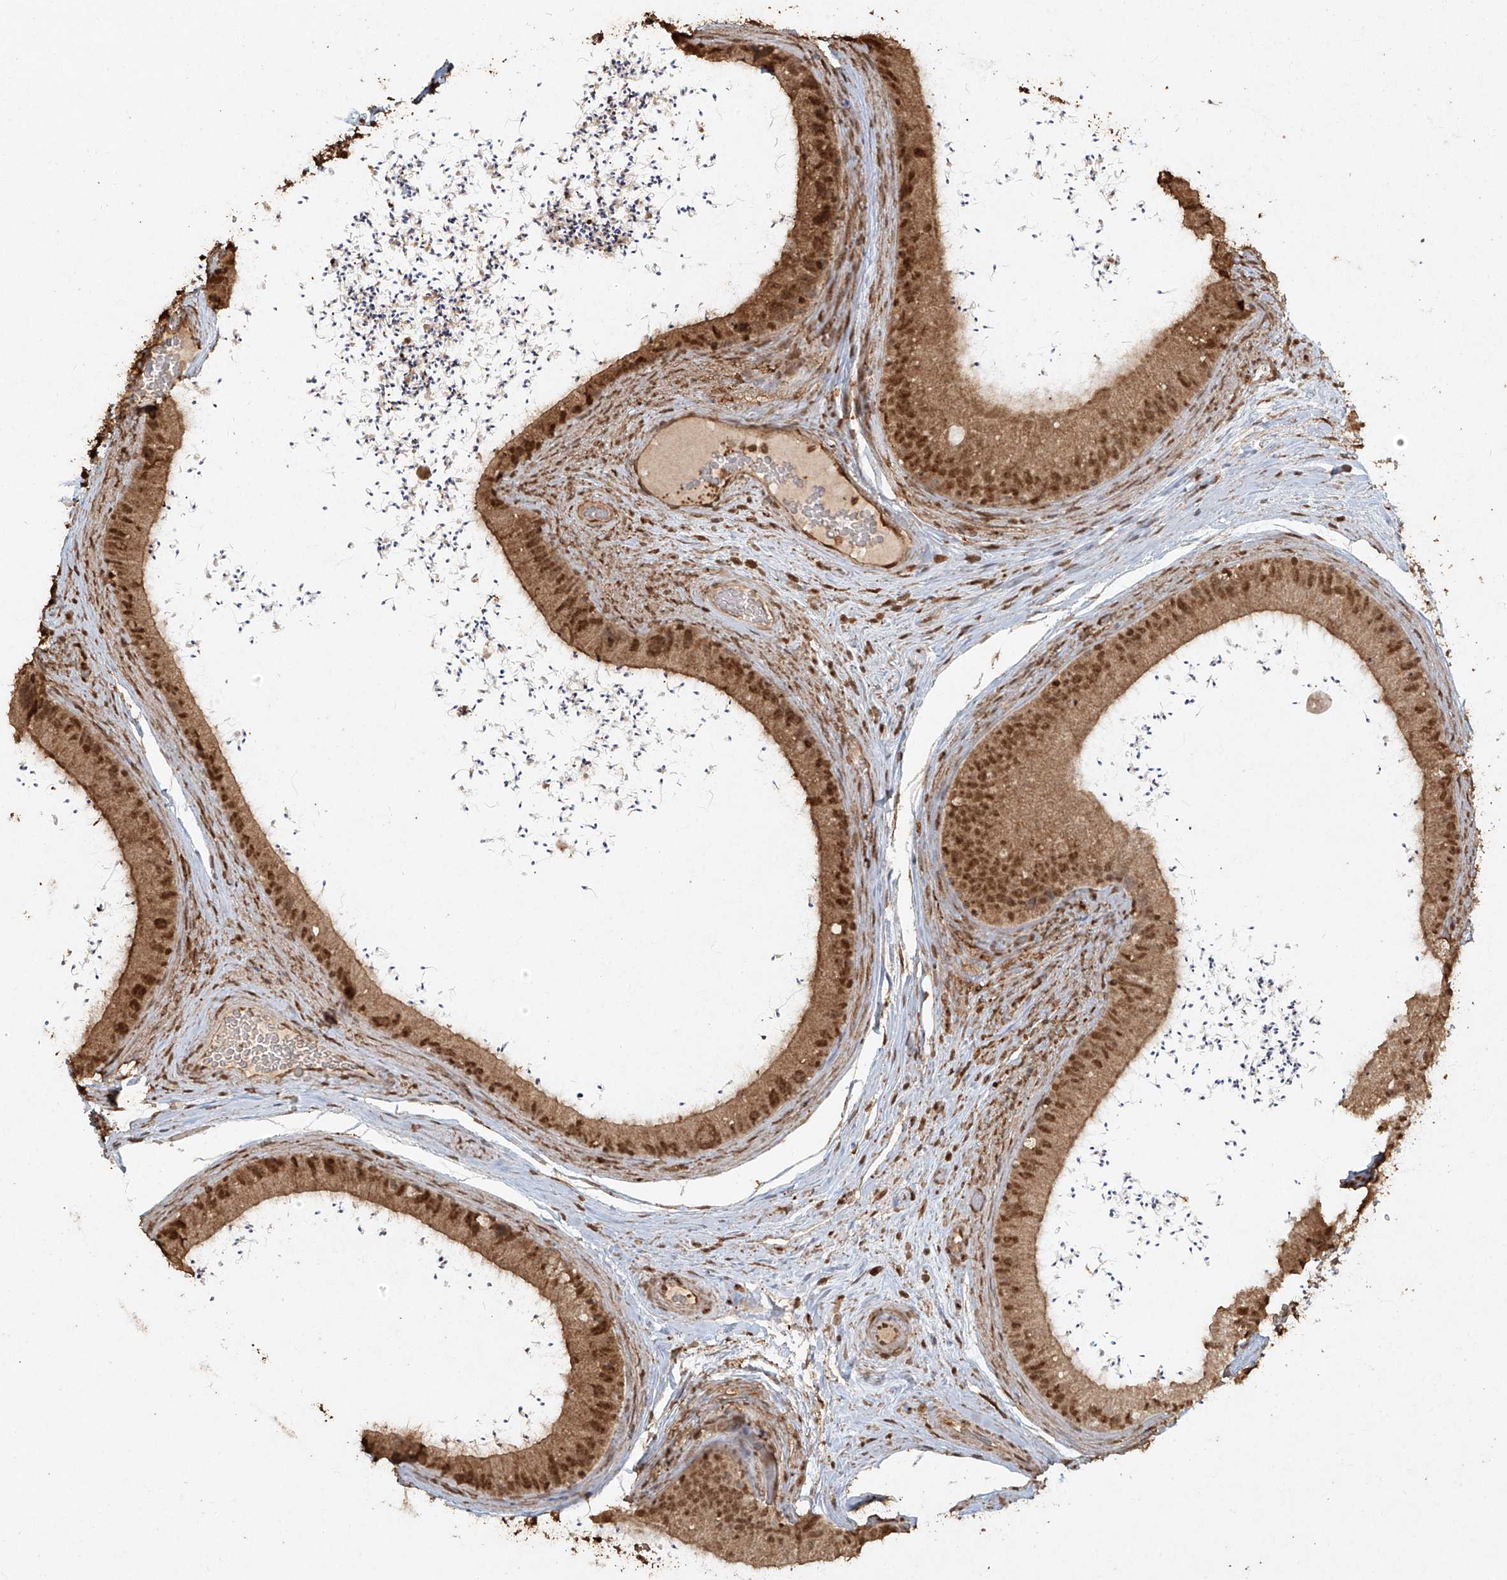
{"staining": {"intensity": "moderate", "quantity": ">75%", "location": "cytoplasmic/membranous,nuclear"}, "tissue": "epididymis", "cell_type": "Glandular cells", "image_type": "normal", "snomed": [{"axis": "morphology", "description": "Normal tissue, NOS"}, {"axis": "topography", "description": "Epididymis, spermatic cord, NOS"}], "caption": "Brown immunohistochemical staining in unremarkable epididymis shows moderate cytoplasmic/membranous,nuclear staining in approximately >75% of glandular cells.", "gene": "TIGAR", "patient": {"sex": "male", "age": 50}}